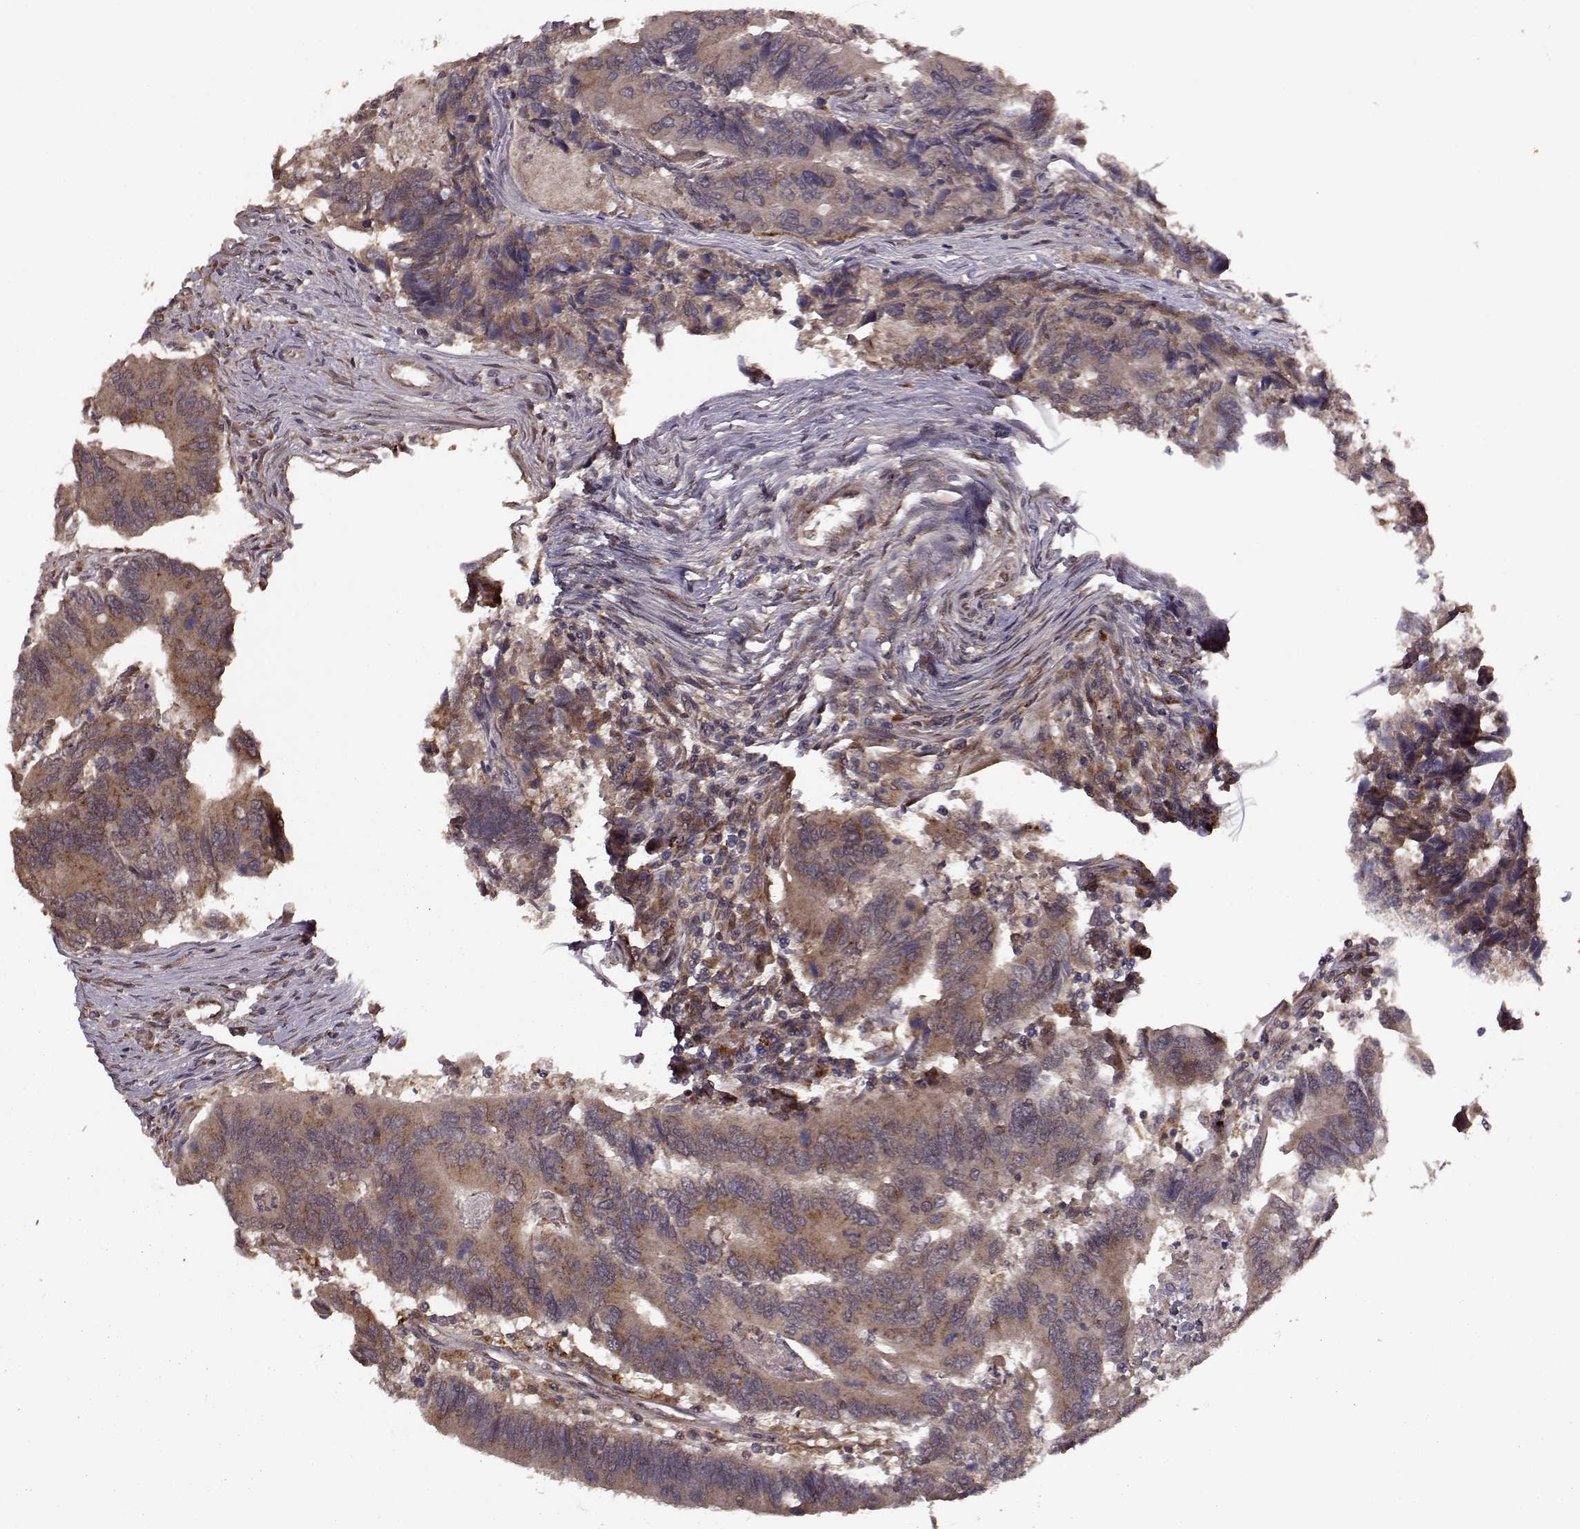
{"staining": {"intensity": "moderate", "quantity": ">75%", "location": "cytoplasmic/membranous"}, "tissue": "colorectal cancer", "cell_type": "Tumor cells", "image_type": "cancer", "snomed": [{"axis": "morphology", "description": "Adenocarcinoma, NOS"}, {"axis": "topography", "description": "Colon"}], "caption": "A brown stain highlights moderate cytoplasmic/membranous expression of a protein in human adenocarcinoma (colorectal) tumor cells.", "gene": "YIPF5", "patient": {"sex": "female", "age": 67}}